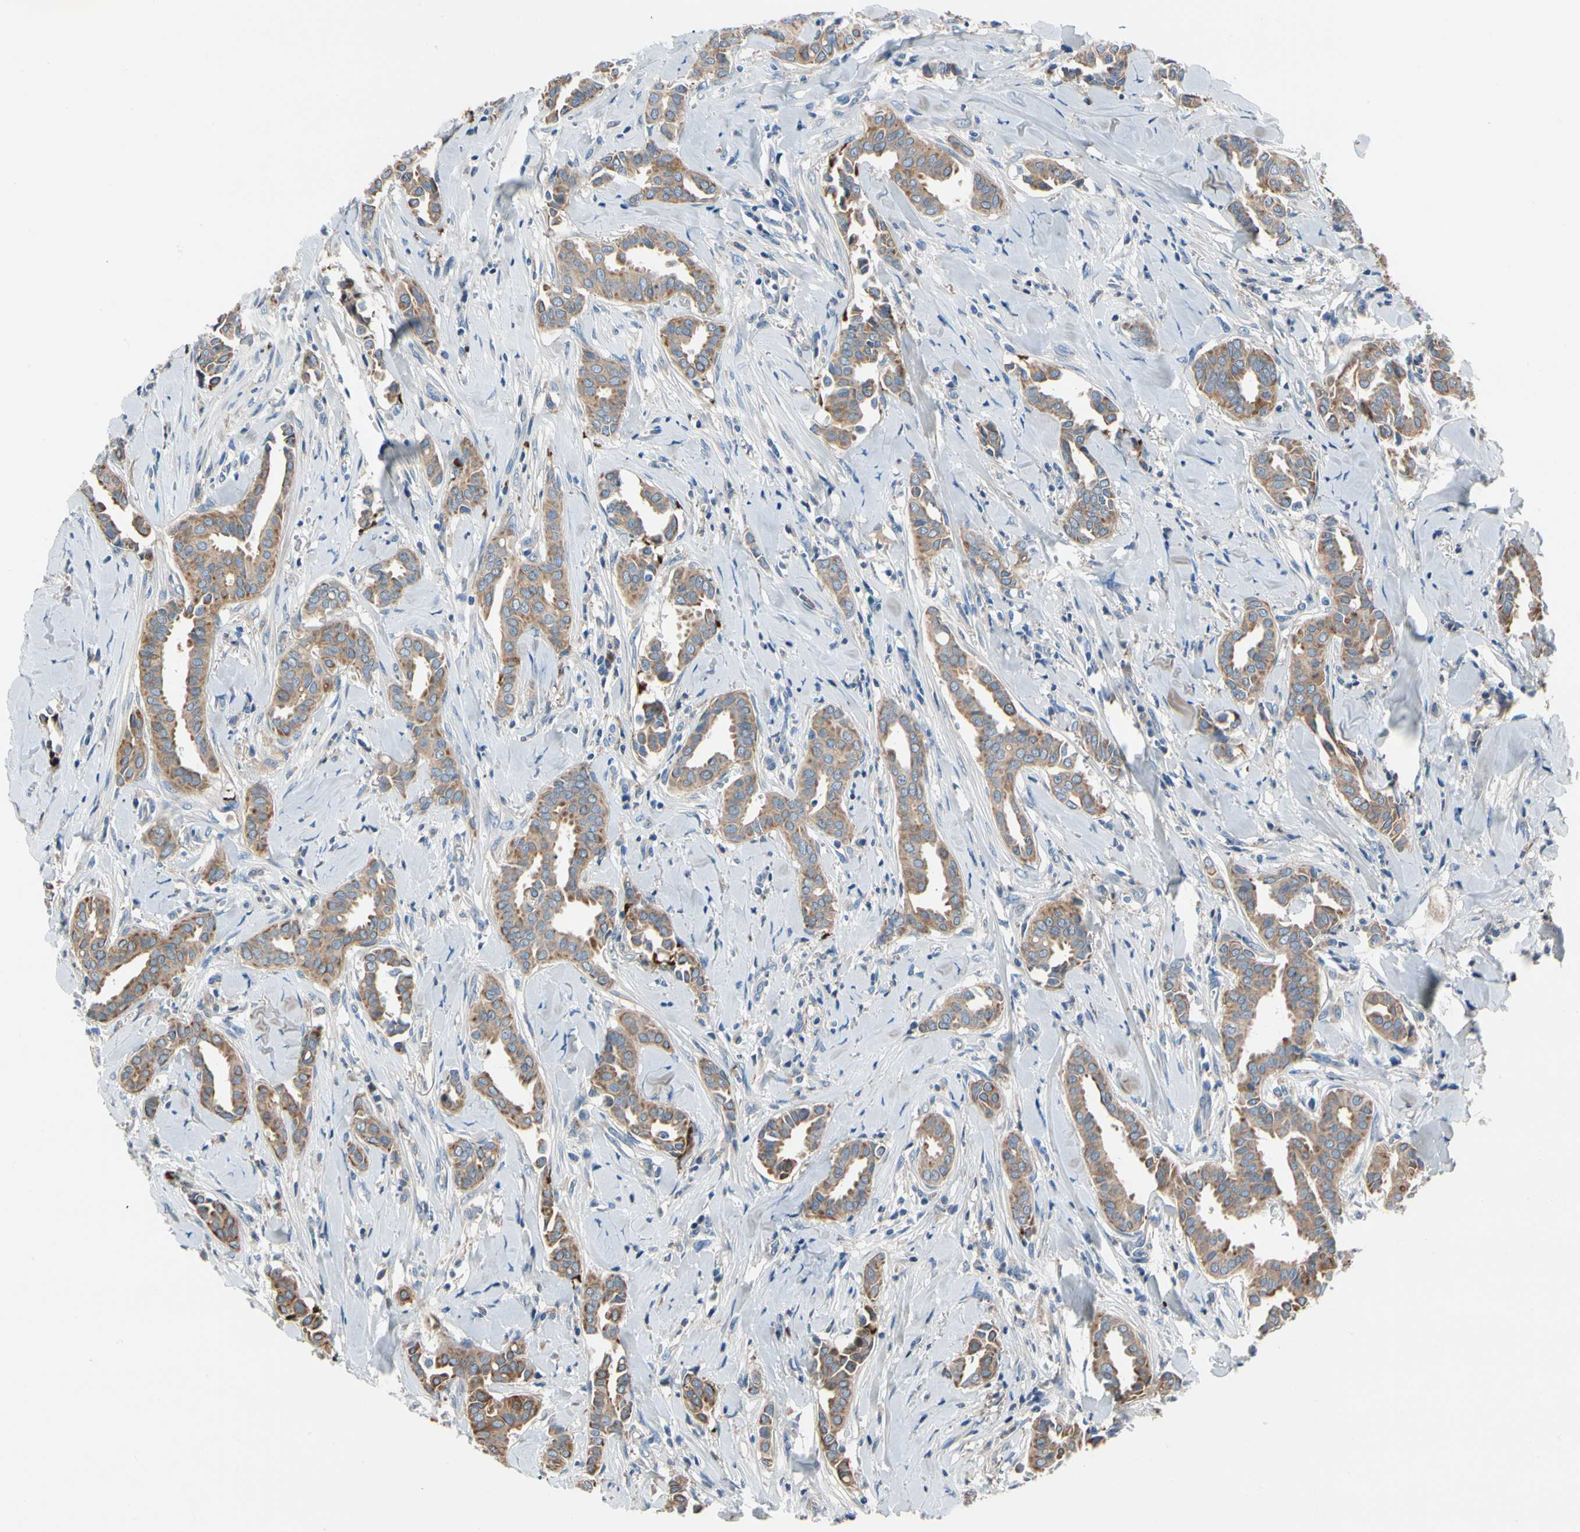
{"staining": {"intensity": "moderate", "quantity": ">75%", "location": "cytoplasmic/membranous"}, "tissue": "head and neck cancer", "cell_type": "Tumor cells", "image_type": "cancer", "snomed": [{"axis": "morphology", "description": "Adenocarcinoma, NOS"}, {"axis": "topography", "description": "Salivary gland"}, {"axis": "topography", "description": "Head-Neck"}], "caption": "A brown stain highlights moderate cytoplasmic/membranous expression of a protein in adenocarcinoma (head and neck) tumor cells.", "gene": "HJURP", "patient": {"sex": "female", "age": 59}}